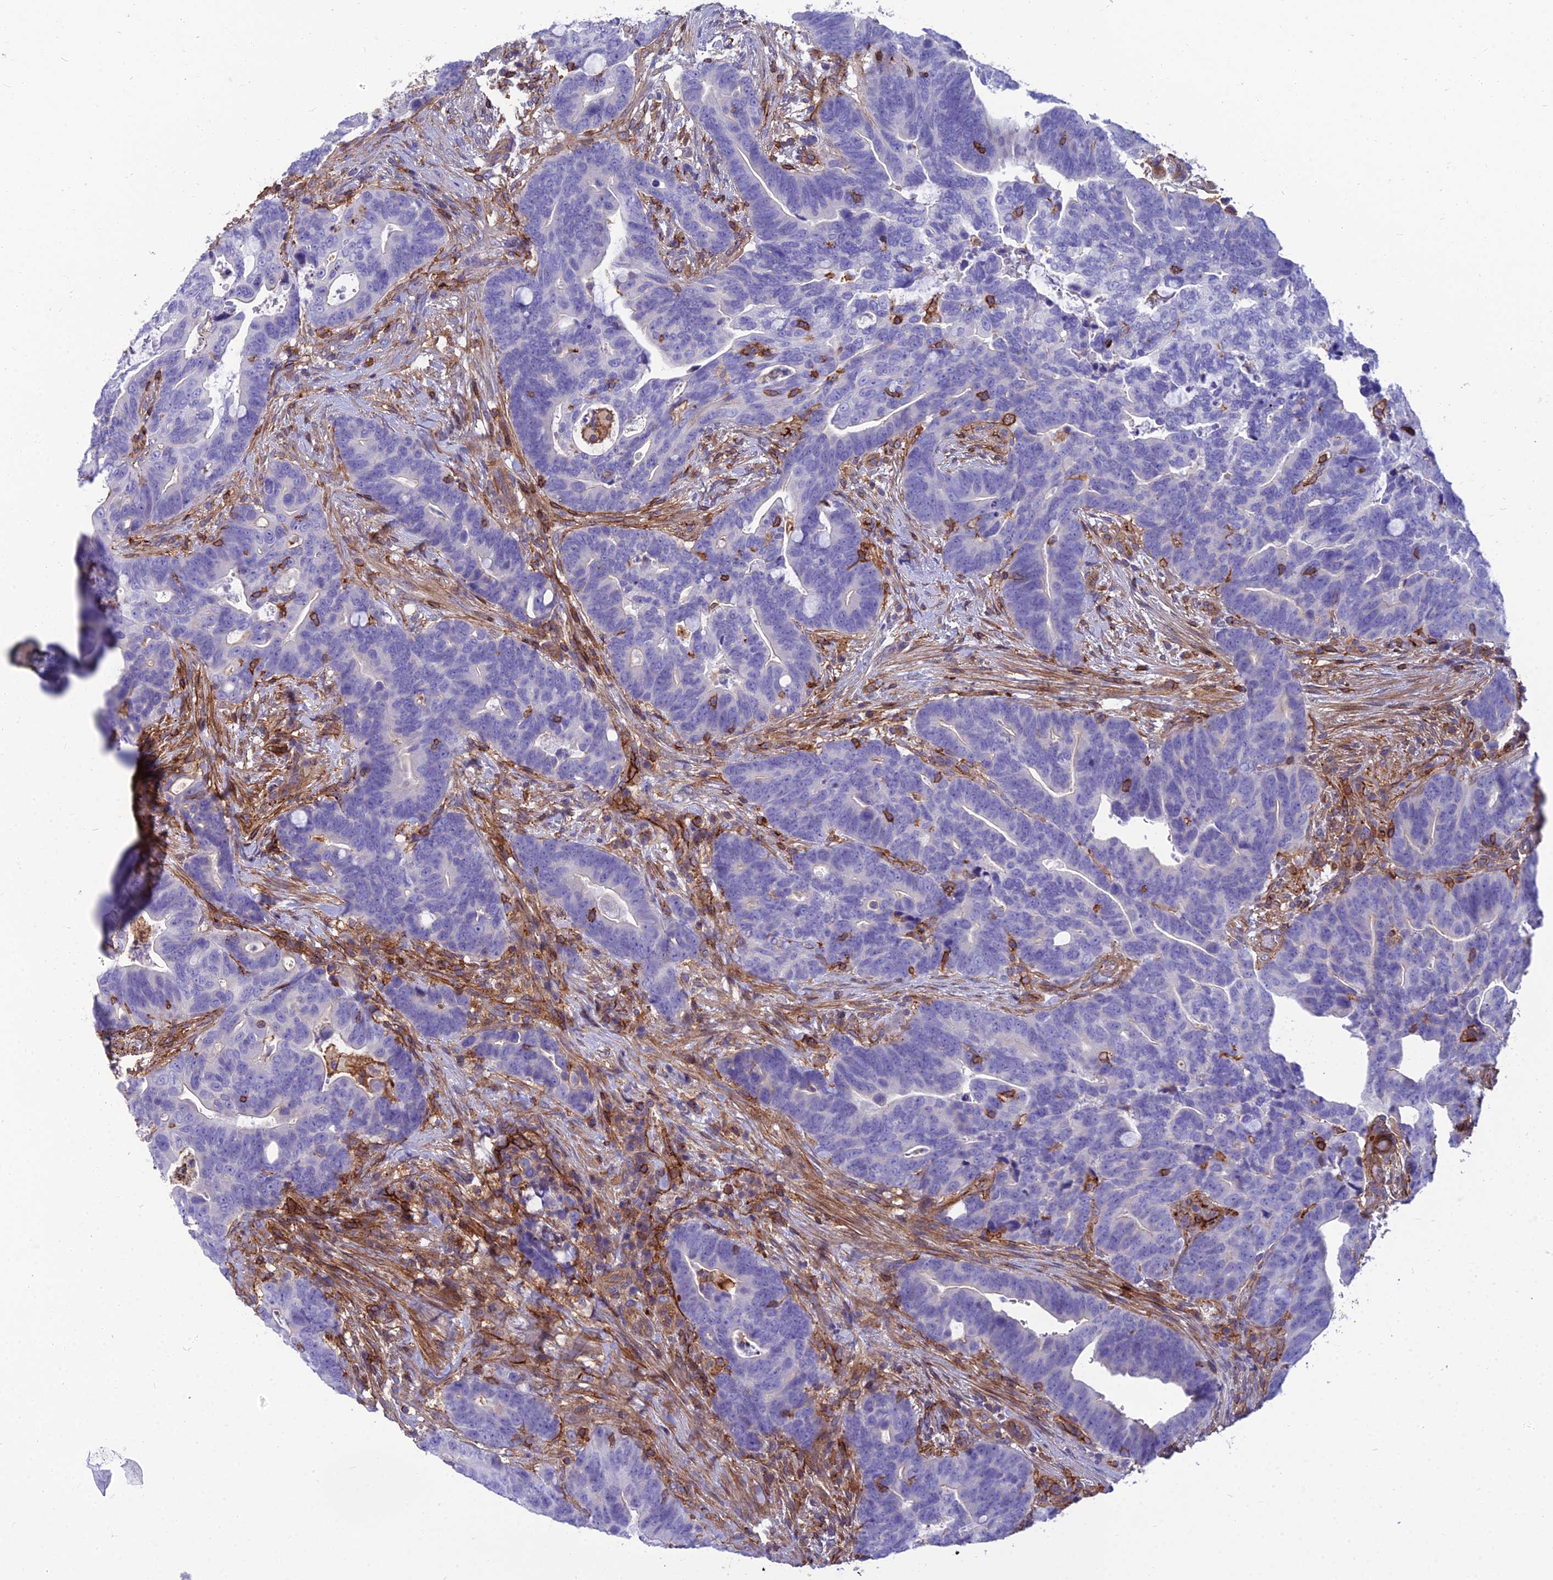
{"staining": {"intensity": "negative", "quantity": "none", "location": "none"}, "tissue": "colorectal cancer", "cell_type": "Tumor cells", "image_type": "cancer", "snomed": [{"axis": "morphology", "description": "Adenocarcinoma, NOS"}, {"axis": "topography", "description": "Colon"}], "caption": "Immunohistochemistry photomicrograph of human colorectal adenocarcinoma stained for a protein (brown), which shows no positivity in tumor cells.", "gene": "PPP1R18", "patient": {"sex": "female", "age": 82}}